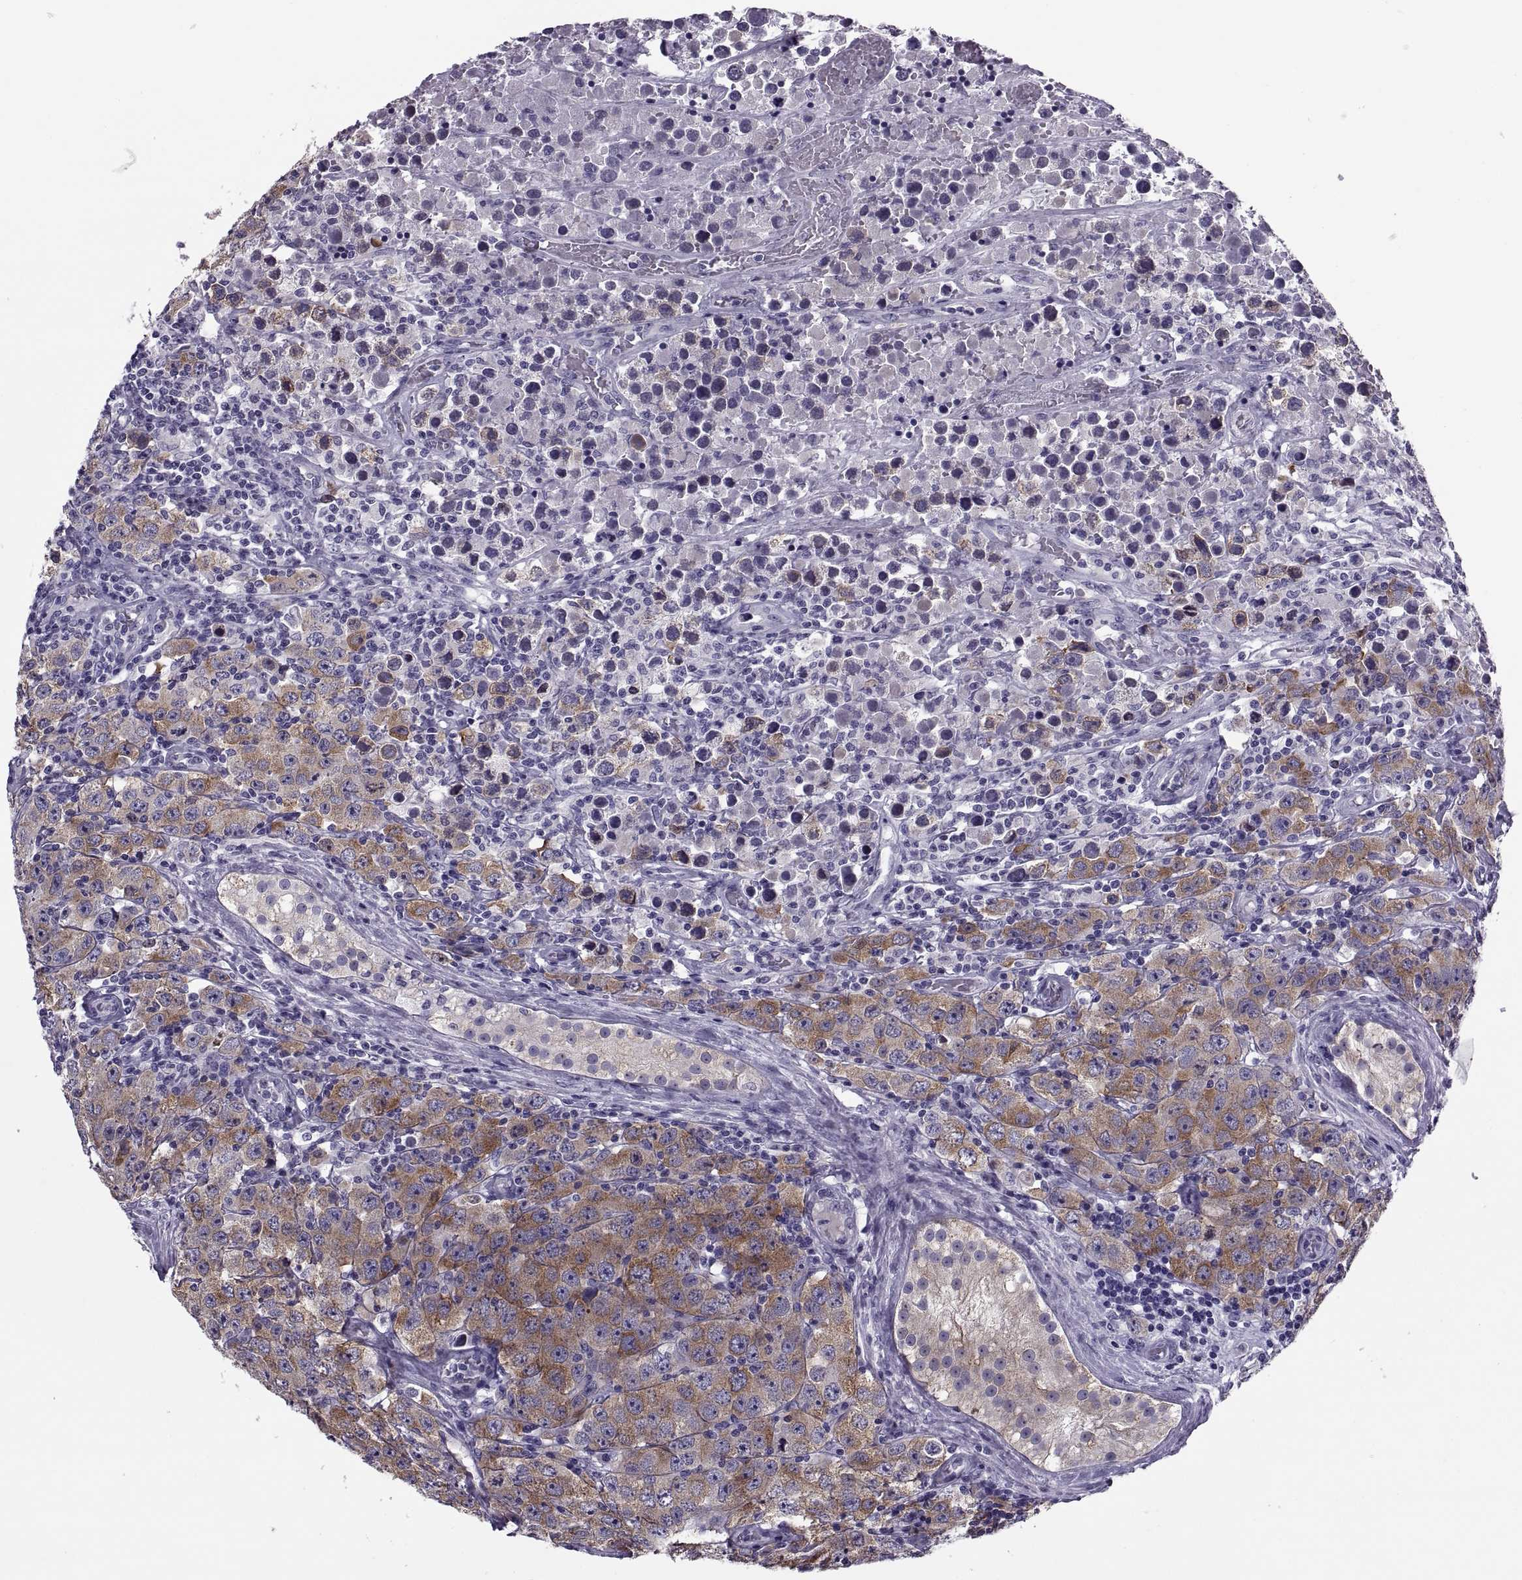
{"staining": {"intensity": "moderate", "quantity": "25%-75%", "location": "cytoplasmic/membranous"}, "tissue": "testis cancer", "cell_type": "Tumor cells", "image_type": "cancer", "snomed": [{"axis": "morphology", "description": "Seminoma, NOS"}, {"axis": "topography", "description": "Testis"}], "caption": "Testis cancer stained with DAB immunohistochemistry demonstrates medium levels of moderate cytoplasmic/membranous expression in approximately 25%-75% of tumor cells.", "gene": "MAGEB1", "patient": {"sex": "male", "age": 52}}